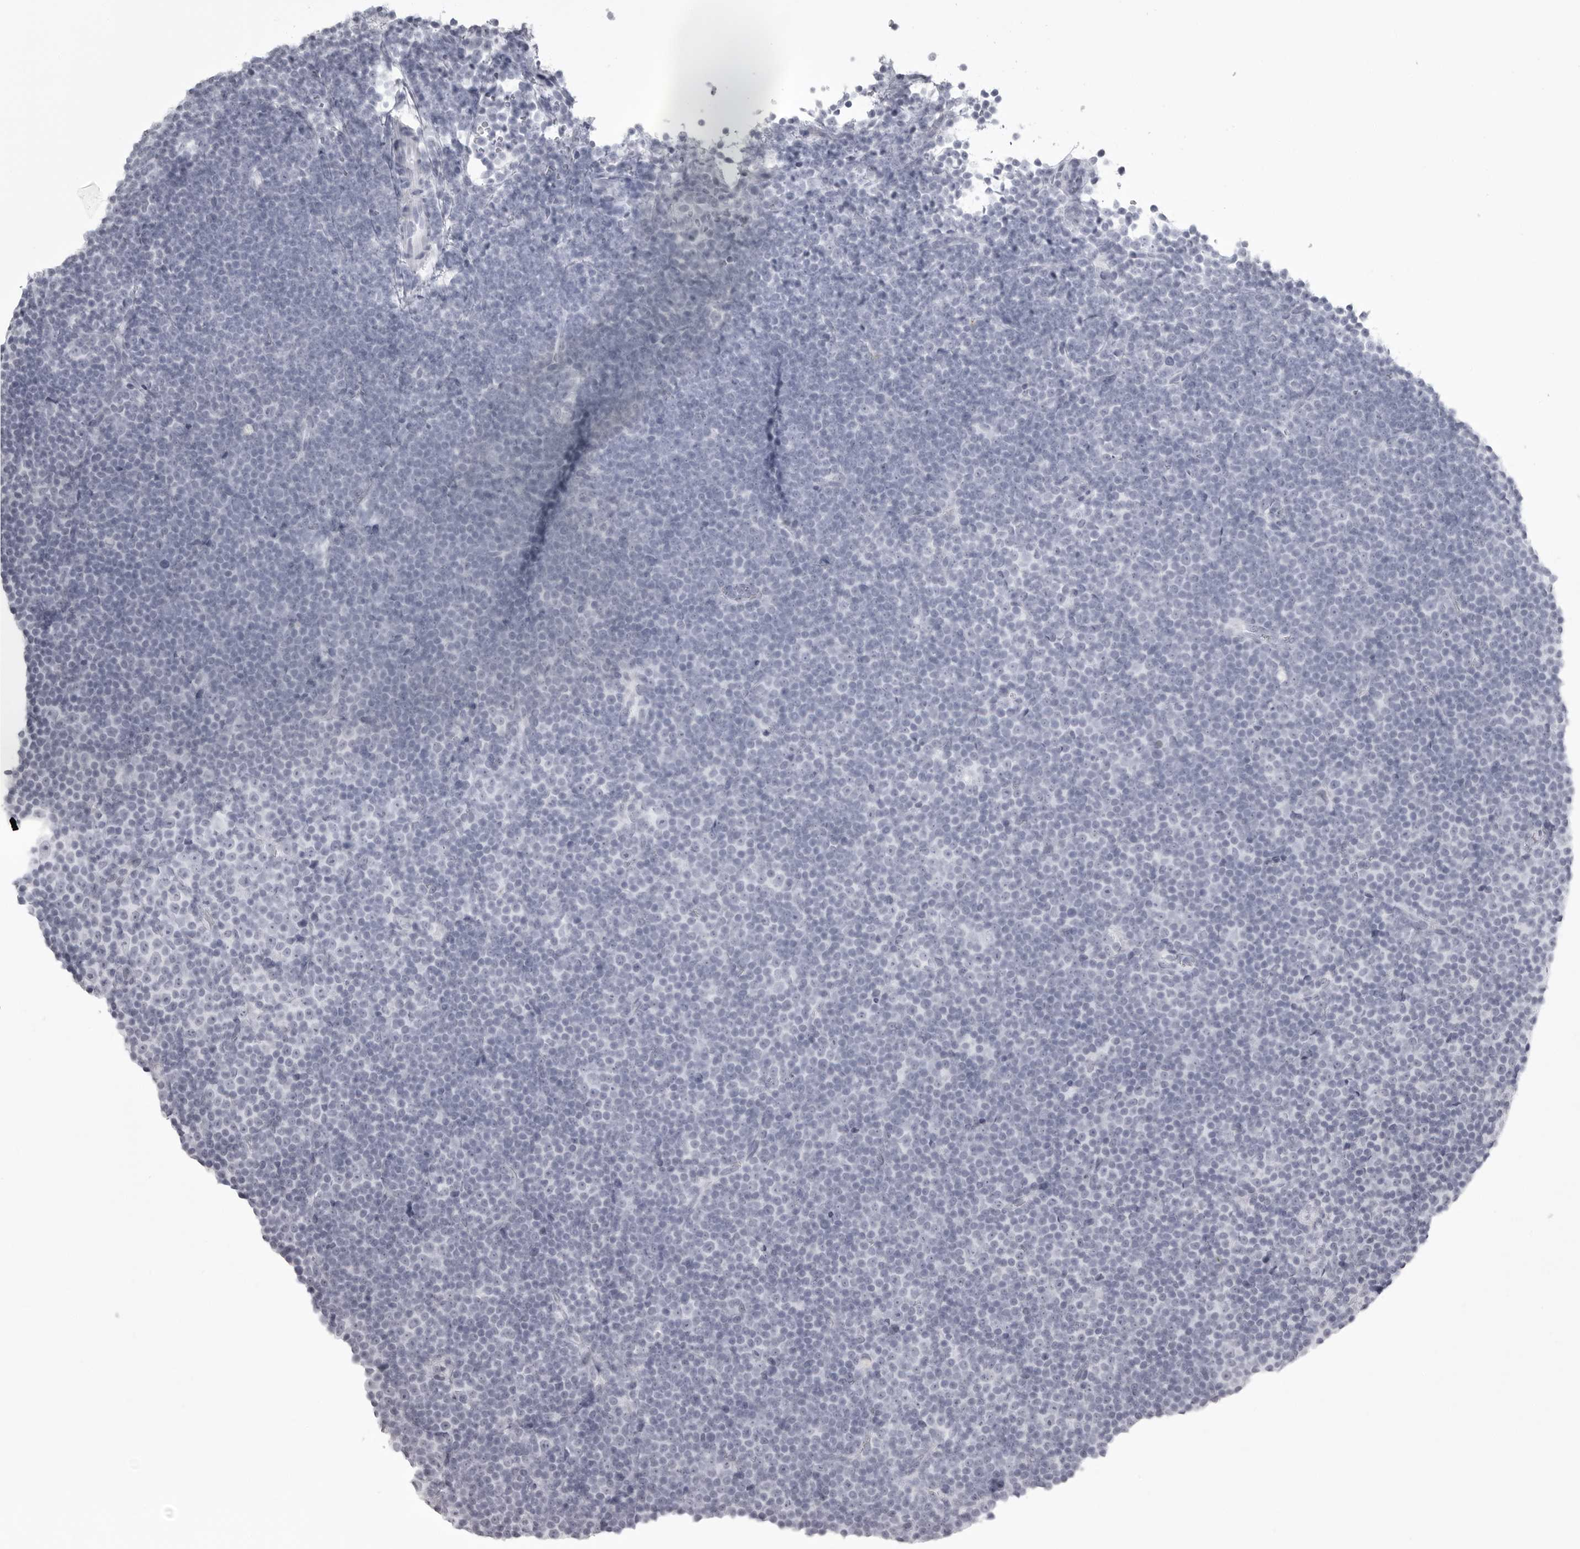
{"staining": {"intensity": "negative", "quantity": "none", "location": "none"}, "tissue": "lymphoma", "cell_type": "Tumor cells", "image_type": "cancer", "snomed": [{"axis": "morphology", "description": "Malignant lymphoma, non-Hodgkin's type, Low grade"}, {"axis": "topography", "description": "Lymph node"}], "caption": "Protein analysis of malignant lymphoma, non-Hodgkin's type (low-grade) shows no significant positivity in tumor cells.", "gene": "UROD", "patient": {"sex": "female", "age": 67}}